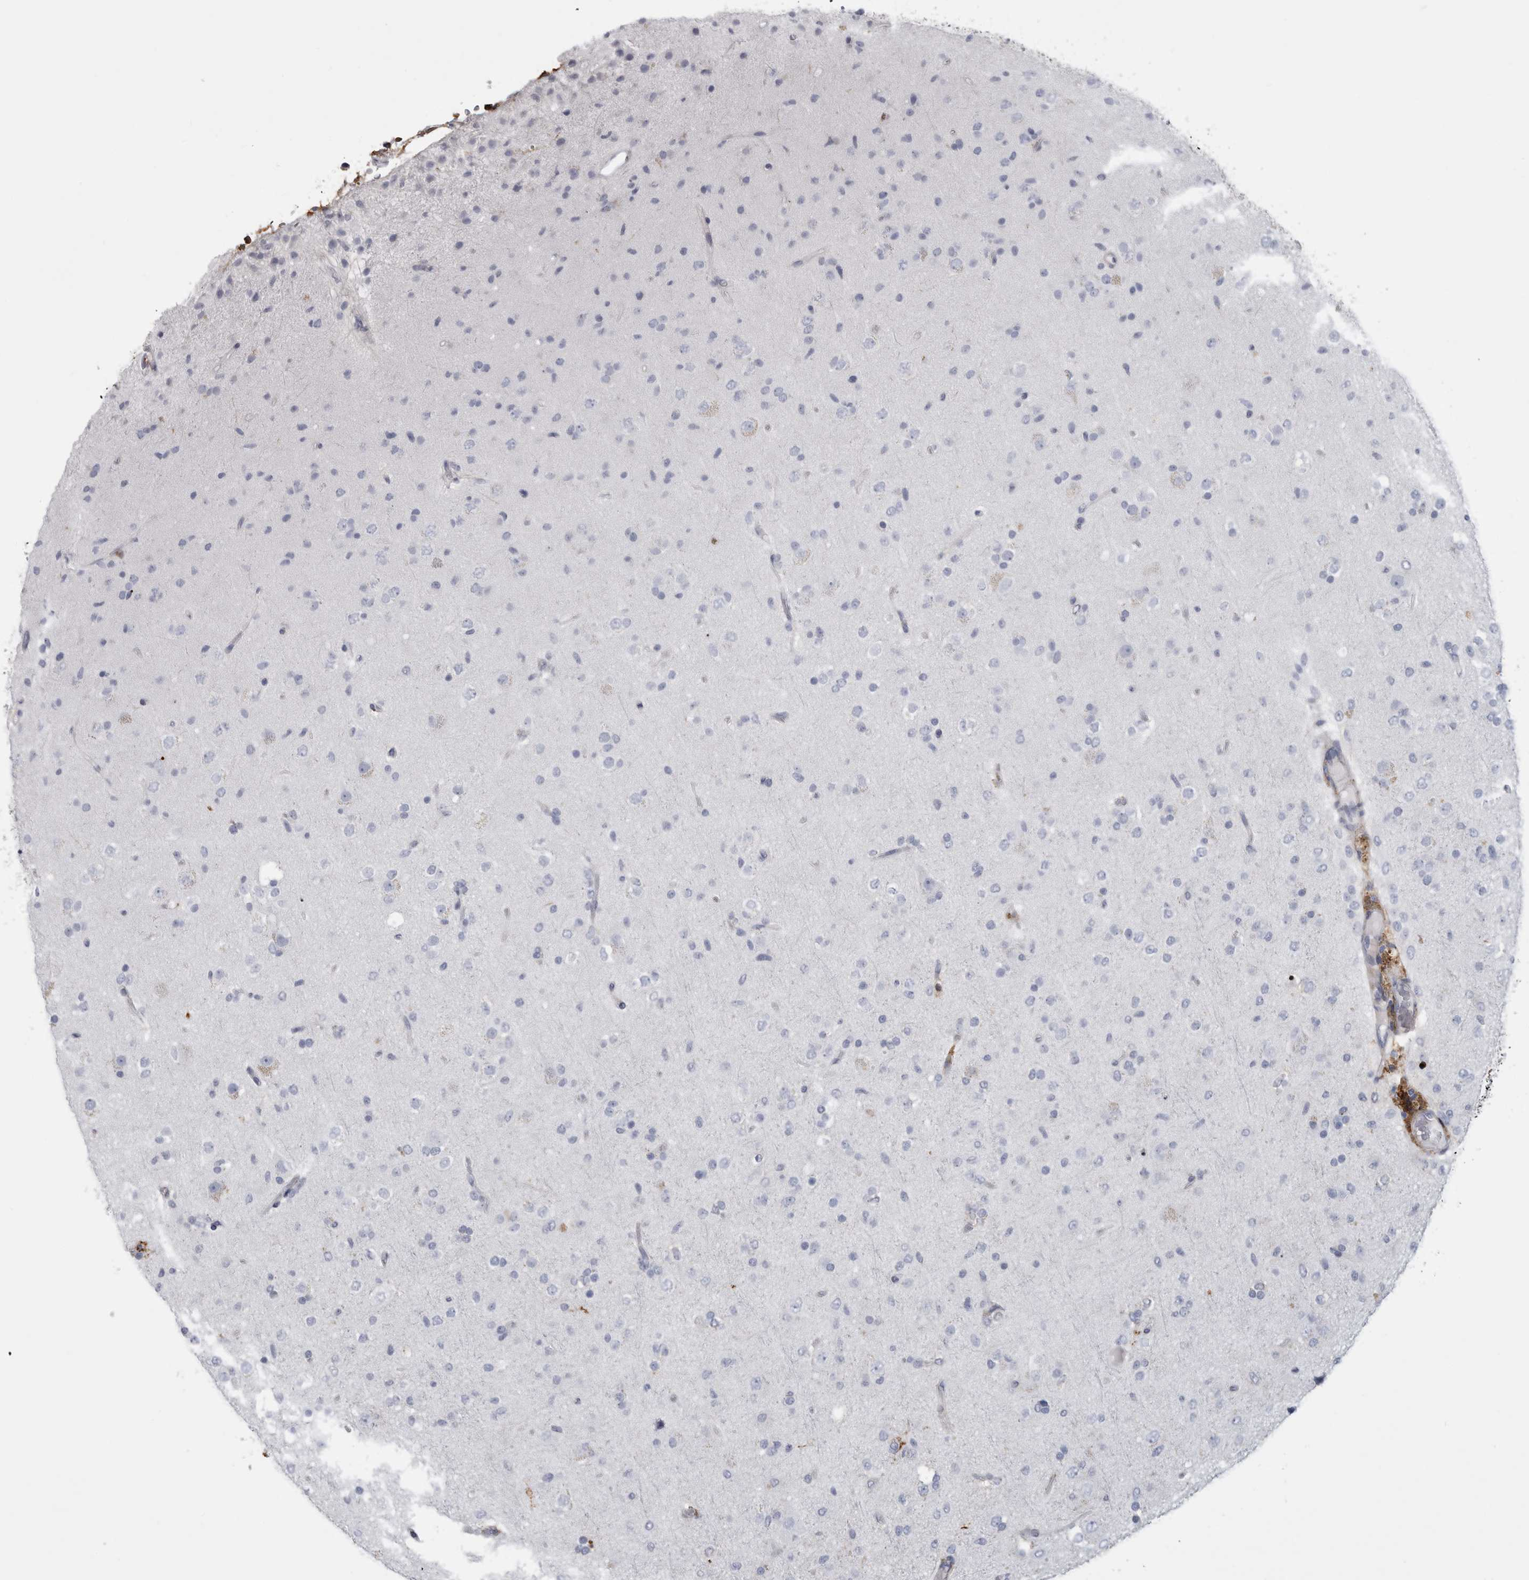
{"staining": {"intensity": "negative", "quantity": "none", "location": "none"}, "tissue": "glioma", "cell_type": "Tumor cells", "image_type": "cancer", "snomed": [{"axis": "morphology", "description": "Glioma, malignant, Low grade"}, {"axis": "topography", "description": "Brain"}], "caption": "A micrograph of human glioma is negative for staining in tumor cells. (DAB (3,3'-diaminobenzidine) immunohistochemistry (IHC), high magnification).", "gene": "DNAJC24", "patient": {"sex": "male", "age": 65}}